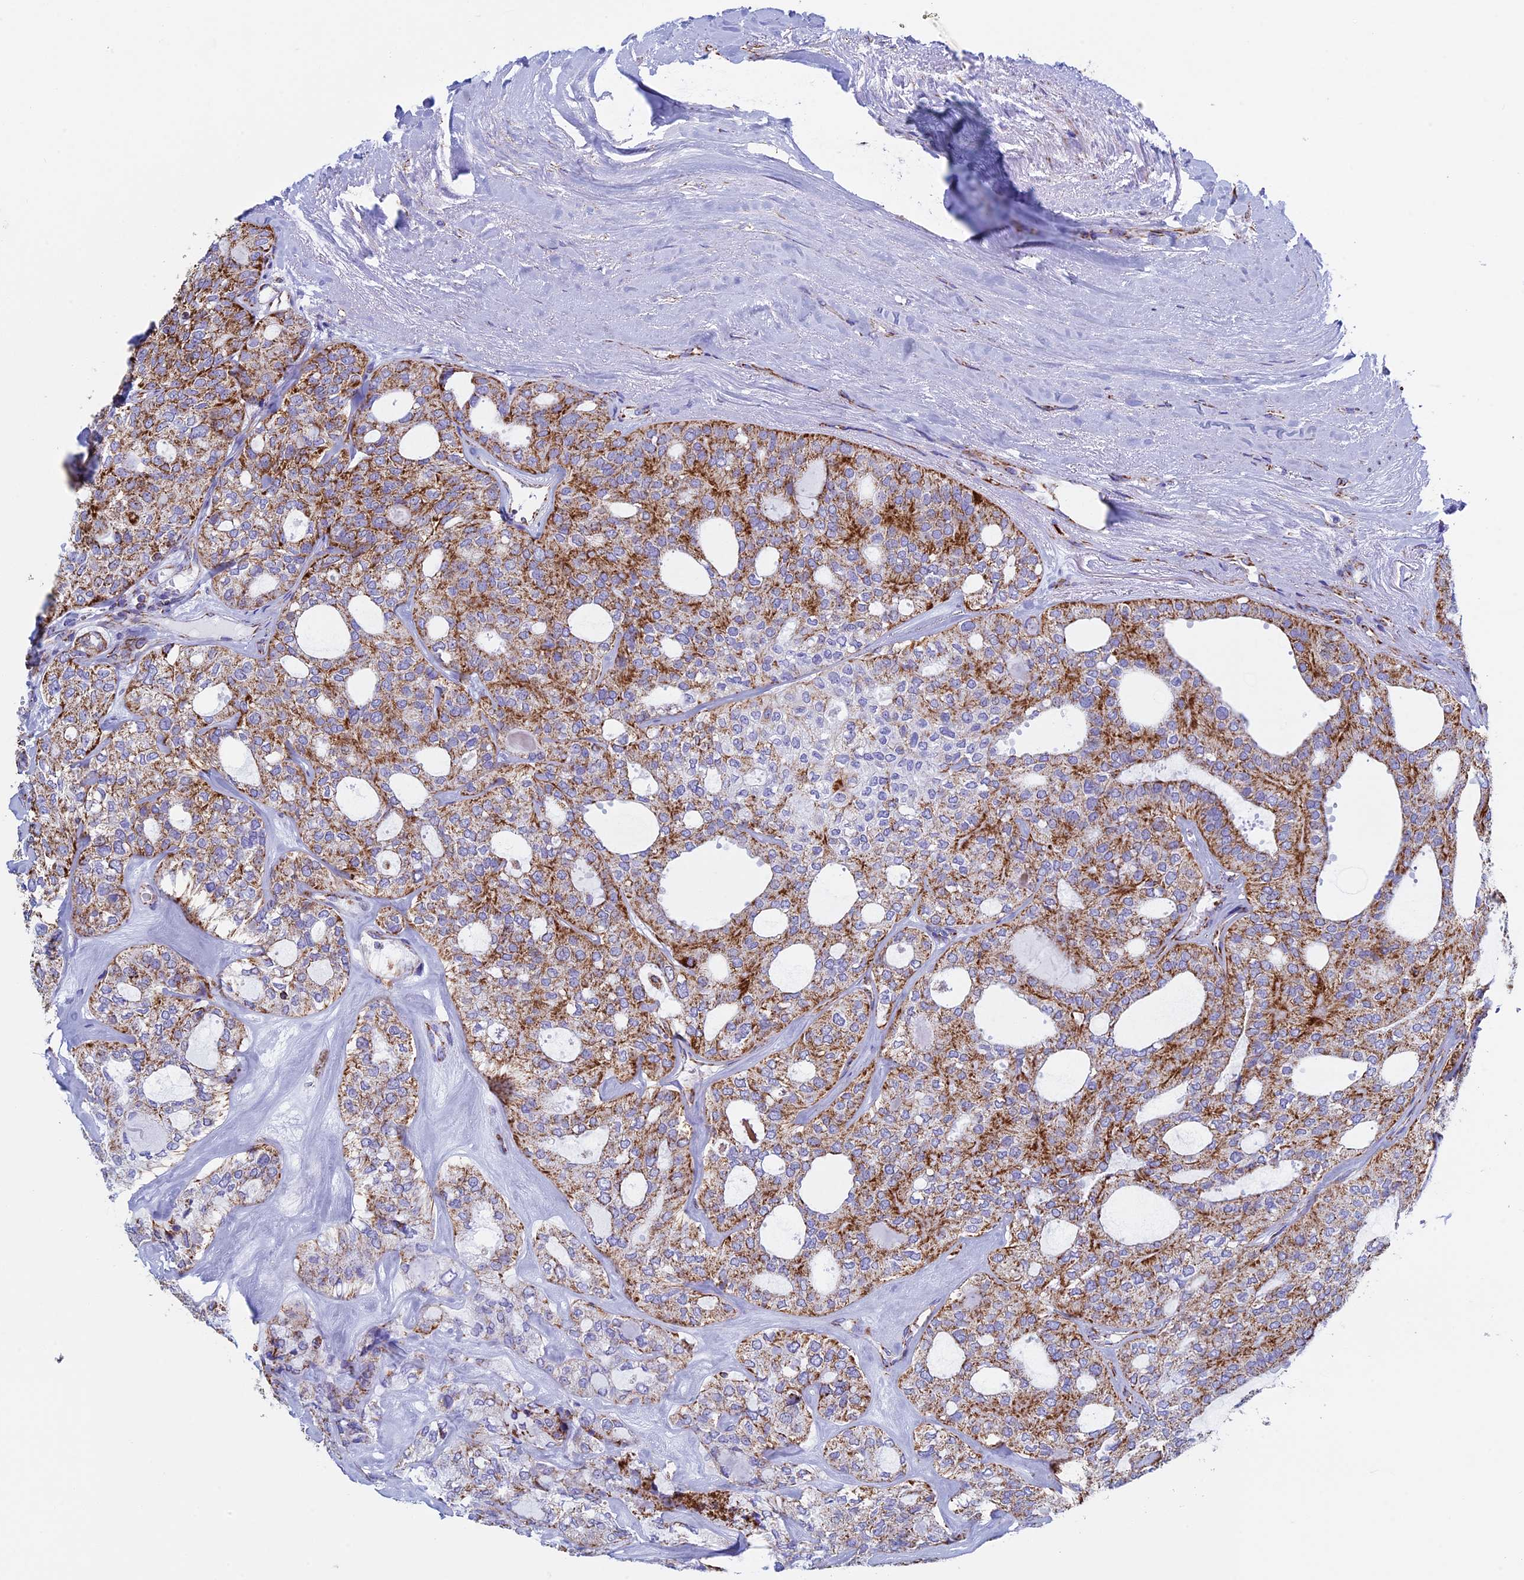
{"staining": {"intensity": "moderate", "quantity": ">75%", "location": "cytoplasmic/membranous"}, "tissue": "thyroid cancer", "cell_type": "Tumor cells", "image_type": "cancer", "snomed": [{"axis": "morphology", "description": "Follicular adenoma carcinoma, NOS"}, {"axis": "topography", "description": "Thyroid gland"}], "caption": "Immunohistochemical staining of human thyroid cancer shows moderate cytoplasmic/membranous protein expression in approximately >75% of tumor cells.", "gene": "UQCRFS1", "patient": {"sex": "male", "age": 75}}